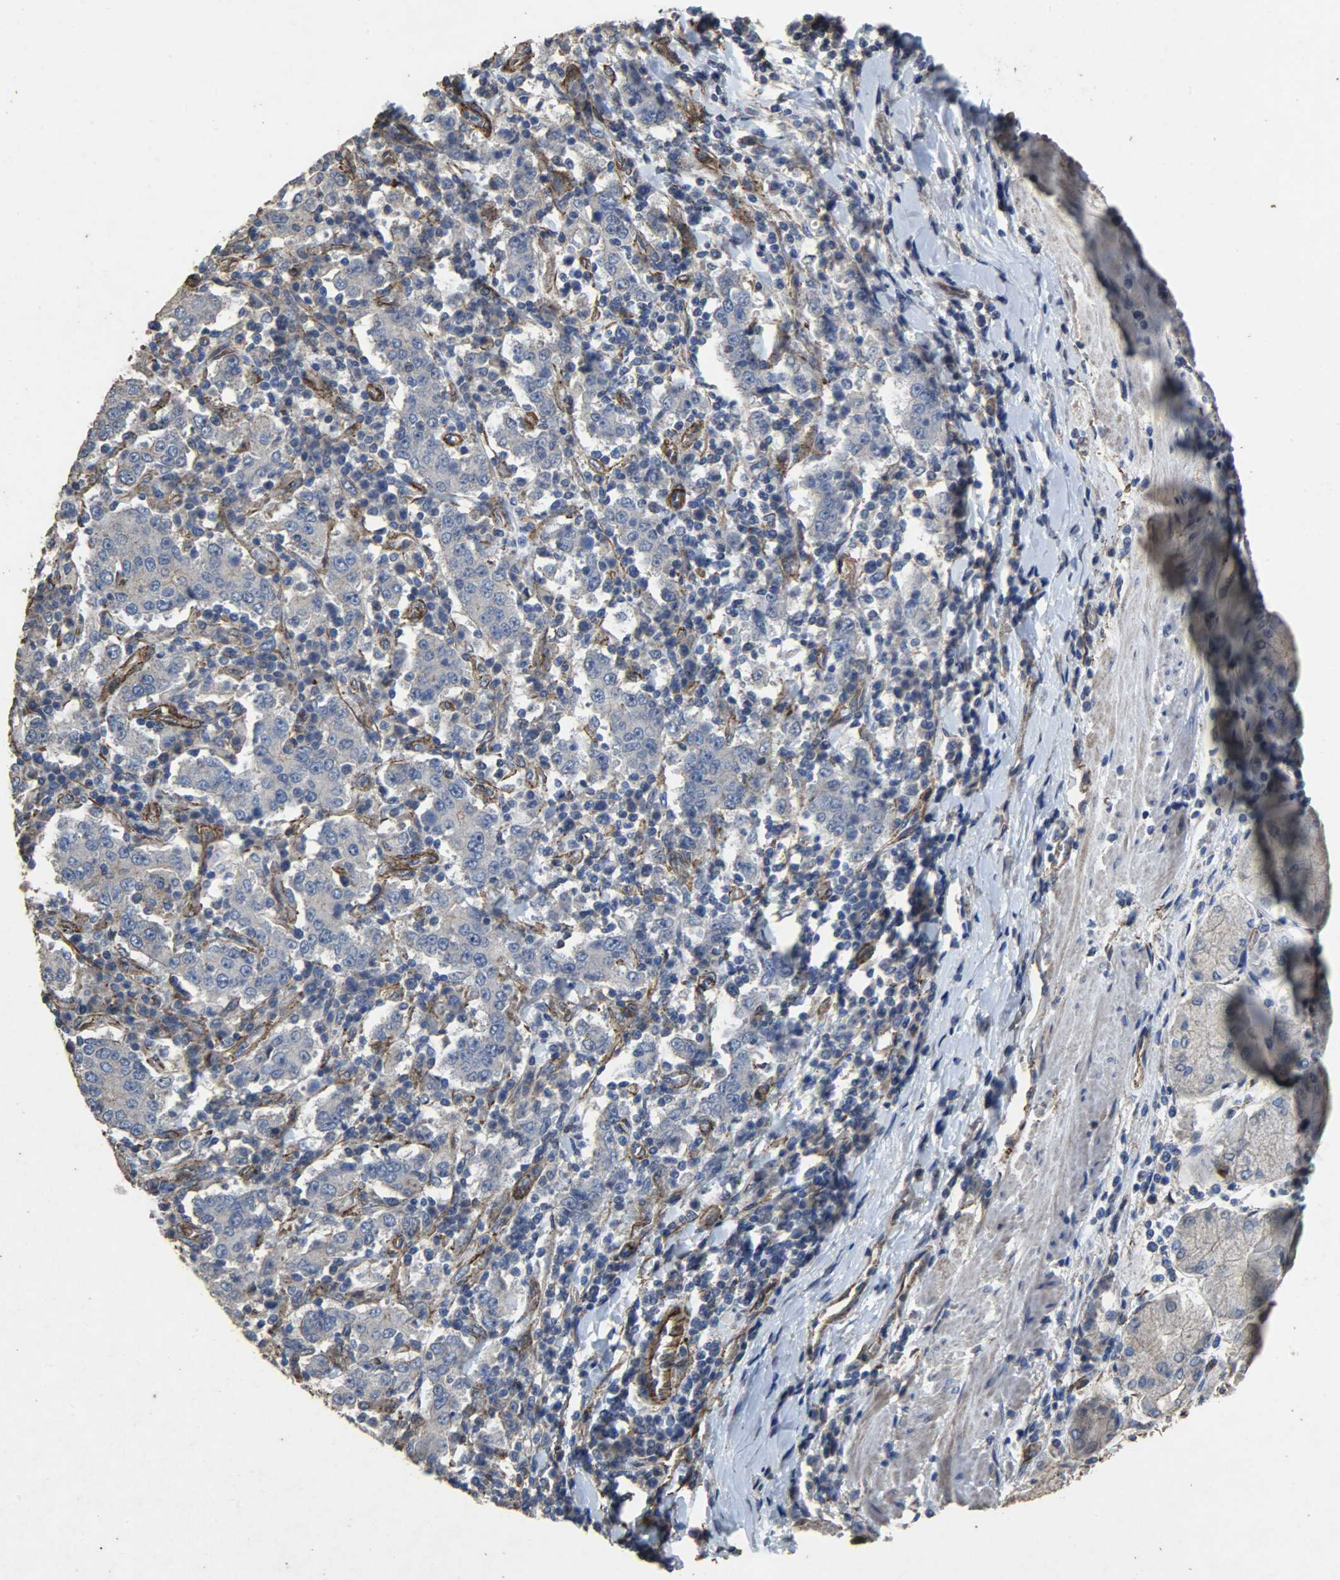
{"staining": {"intensity": "negative", "quantity": "none", "location": "none"}, "tissue": "stomach cancer", "cell_type": "Tumor cells", "image_type": "cancer", "snomed": [{"axis": "morphology", "description": "Normal tissue, NOS"}, {"axis": "morphology", "description": "Adenocarcinoma, NOS"}, {"axis": "topography", "description": "Stomach, upper"}, {"axis": "topography", "description": "Stomach"}], "caption": "Histopathology image shows no significant protein staining in tumor cells of adenocarcinoma (stomach).", "gene": "TPM4", "patient": {"sex": "male", "age": 59}}